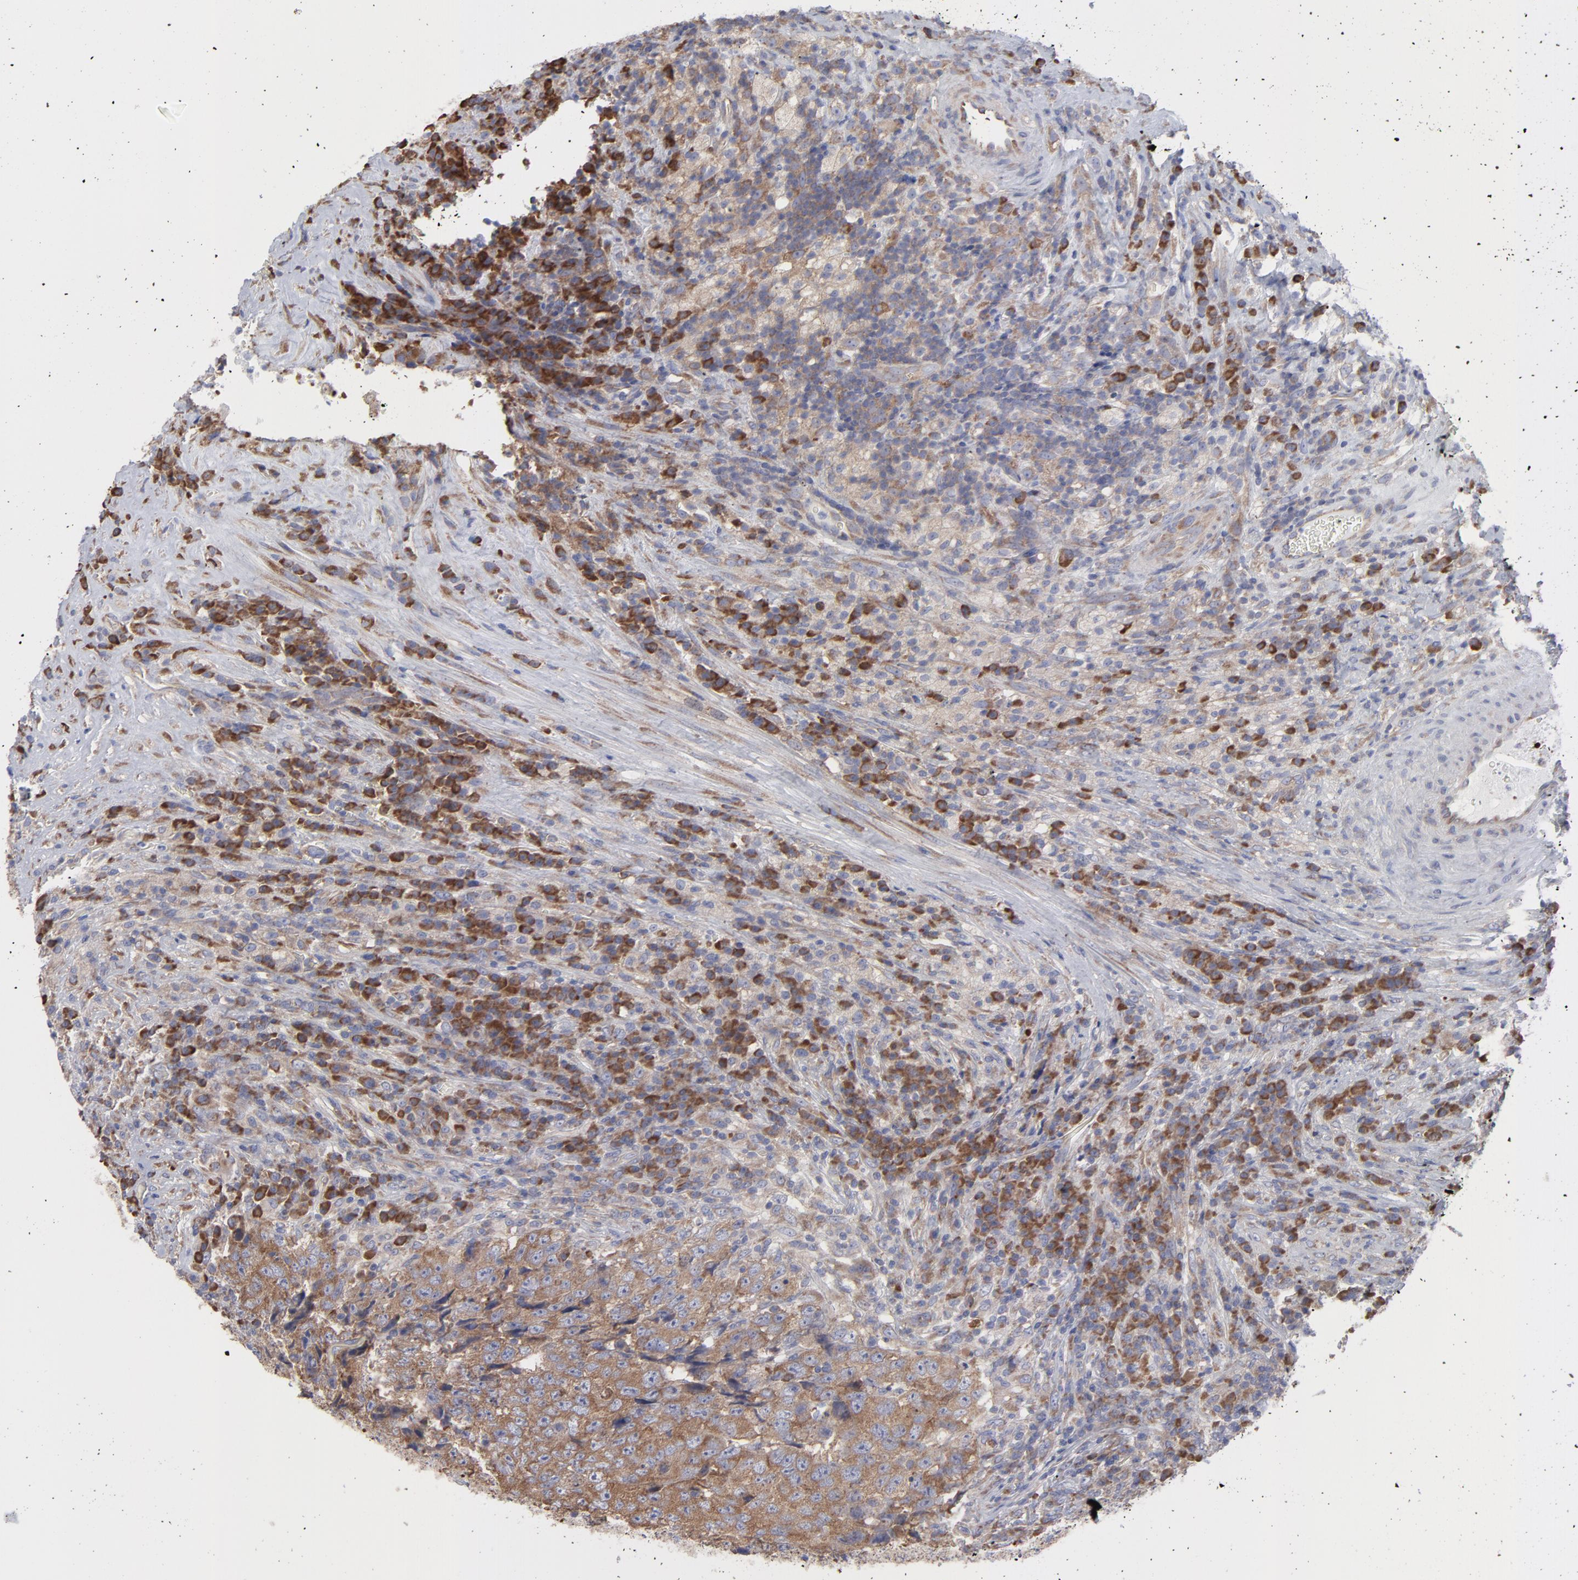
{"staining": {"intensity": "moderate", "quantity": ">75%", "location": "cytoplasmic/membranous"}, "tissue": "testis cancer", "cell_type": "Tumor cells", "image_type": "cancer", "snomed": [{"axis": "morphology", "description": "Necrosis, NOS"}, {"axis": "morphology", "description": "Carcinoma, Embryonal, NOS"}, {"axis": "topography", "description": "Testis"}], "caption": "The photomicrograph shows immunohistochemical staining of testis cancer. There is moderate cytoplasmic/membranous staining is seen in approximately >75% of tumor cells.", "gene": "RPL3", "patient": {"sex": "male", "age": 19}}